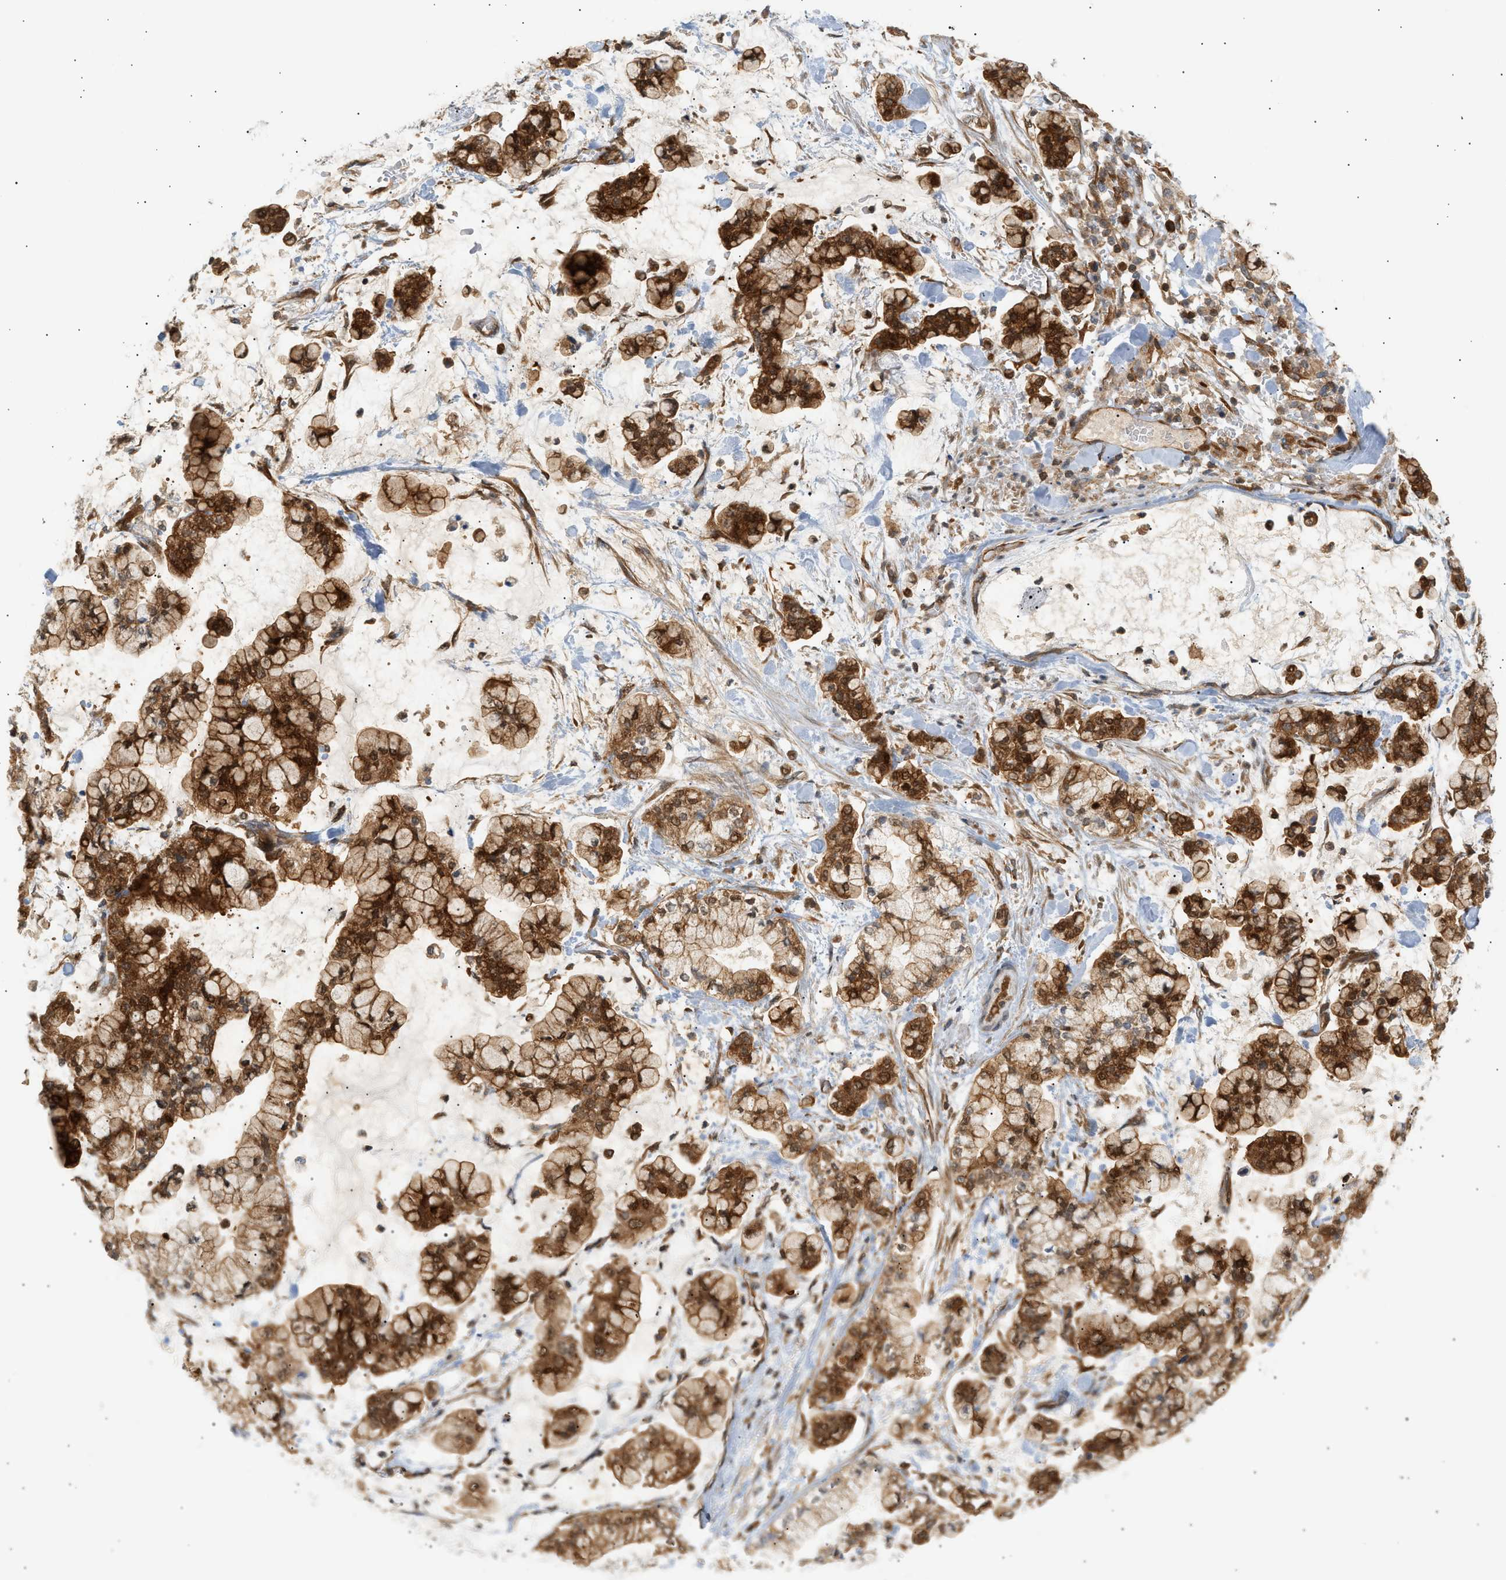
{"staining": {"intensity": "strong", "quantity": ">75%", "location": "cytoplasmic/membranous,nuclear"}, "tissue": "stomach cancer", "cell_type": "Tumor cells", "image_type": "cancer", "snomed": [{"axis": "morphology", "description": "Normal tissue, NOS"}, {"axis": "morphology", "description": "Adenocarcinoma, NOS"}, {"axis": "topography", "description": "Stomach, upper"}, {"axis": "topography", "description": "Stomach"}], "caption": "Adenocarcinoma (stomach) stained with a protein marker displays strong staining in tumor cells.", "gene": "SHC1", "patient": {"sex": "male", "age": 76}}